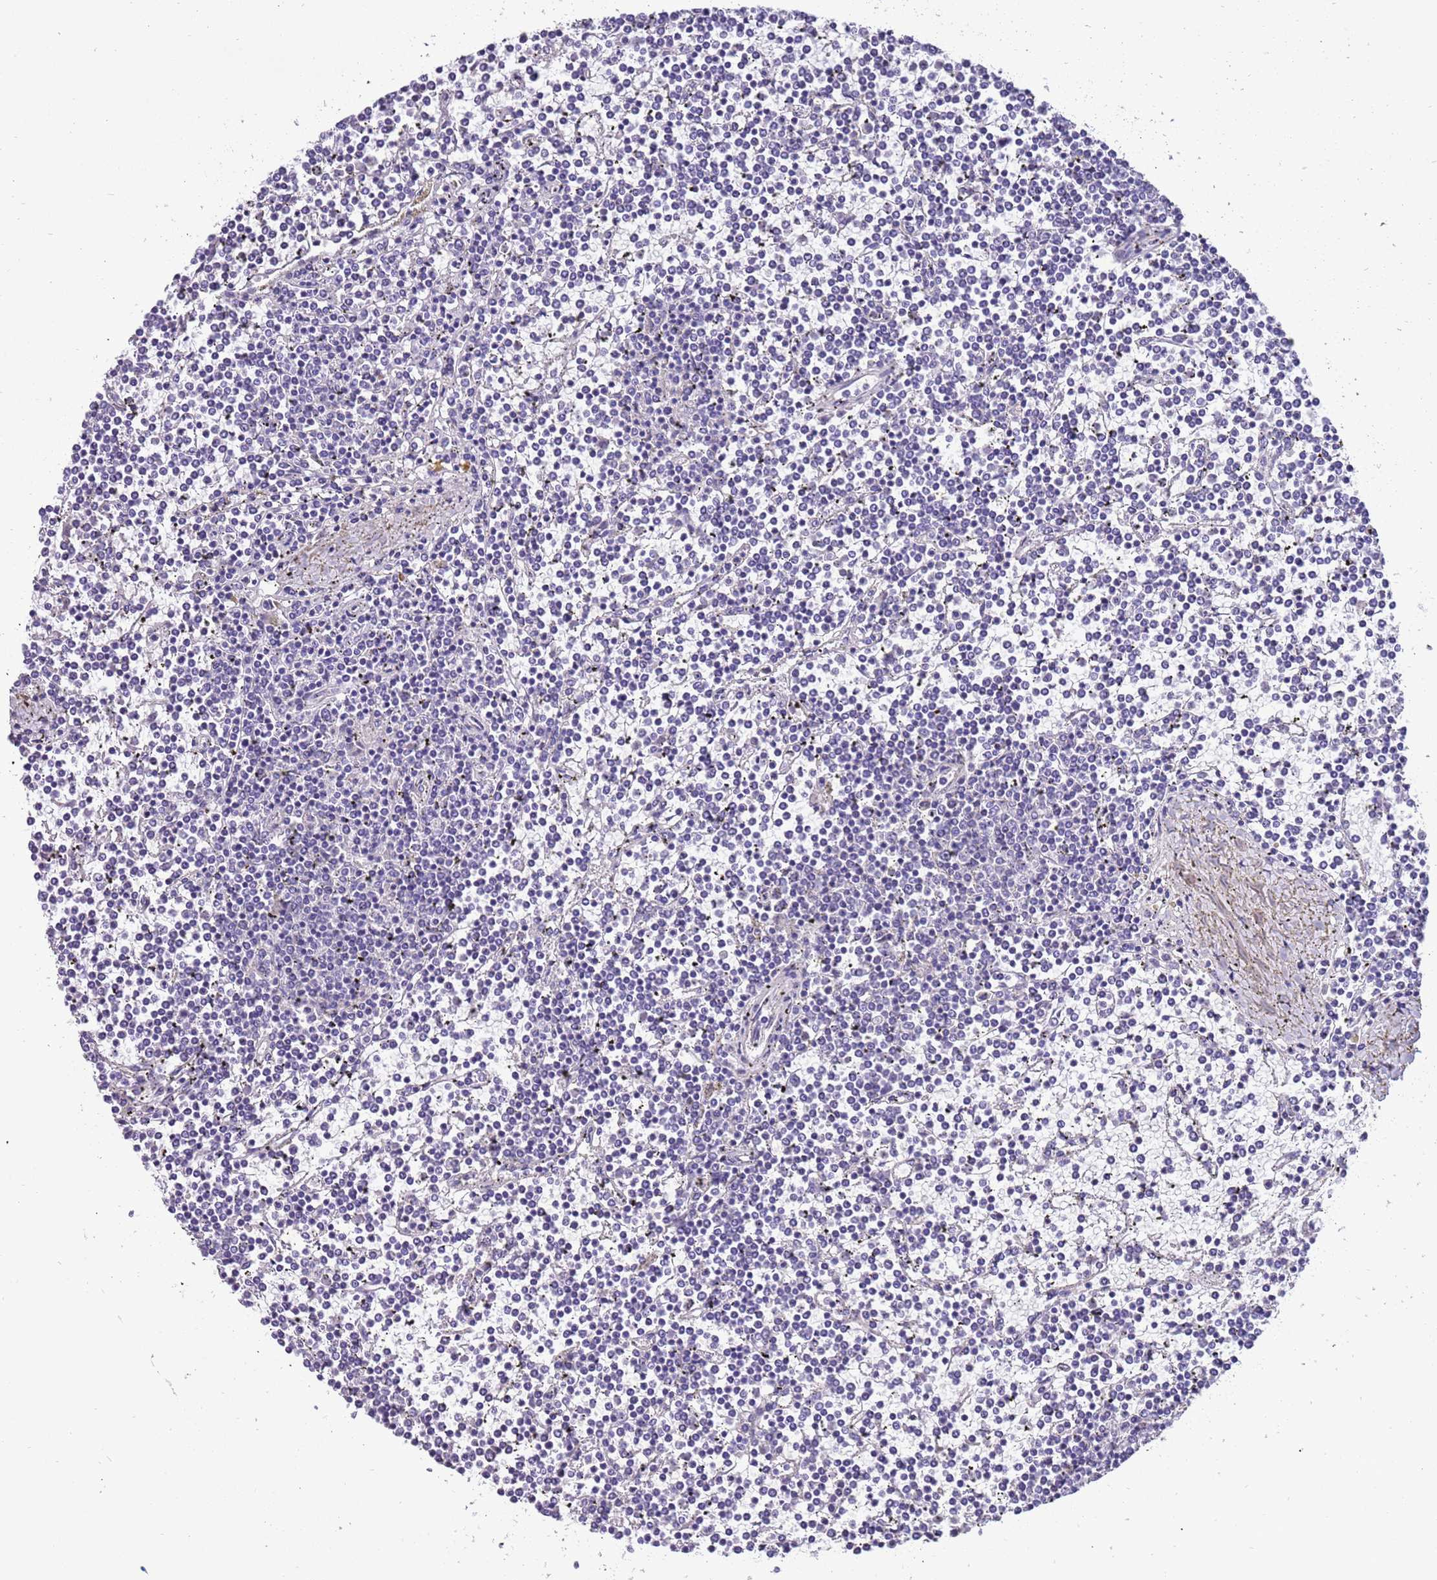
{"staining": {"intensity": "negative", "quantity": "none", "location": "none"}, "tissue": "lymphoma", "cell_type": "Tumor cells", "image_type": "cancer", "snomed": [{"axis": "morphology", "description": "Malignant lymphoma, non-Hodgkin's type, Low grade"}, {"axis": "topography", "description": "Spleen"}], "caption": "IHC of human lymphoma shows no expression in tumor cells.", "gene": "PCGF2", "patient": {"sex": "female", "age": 19}}